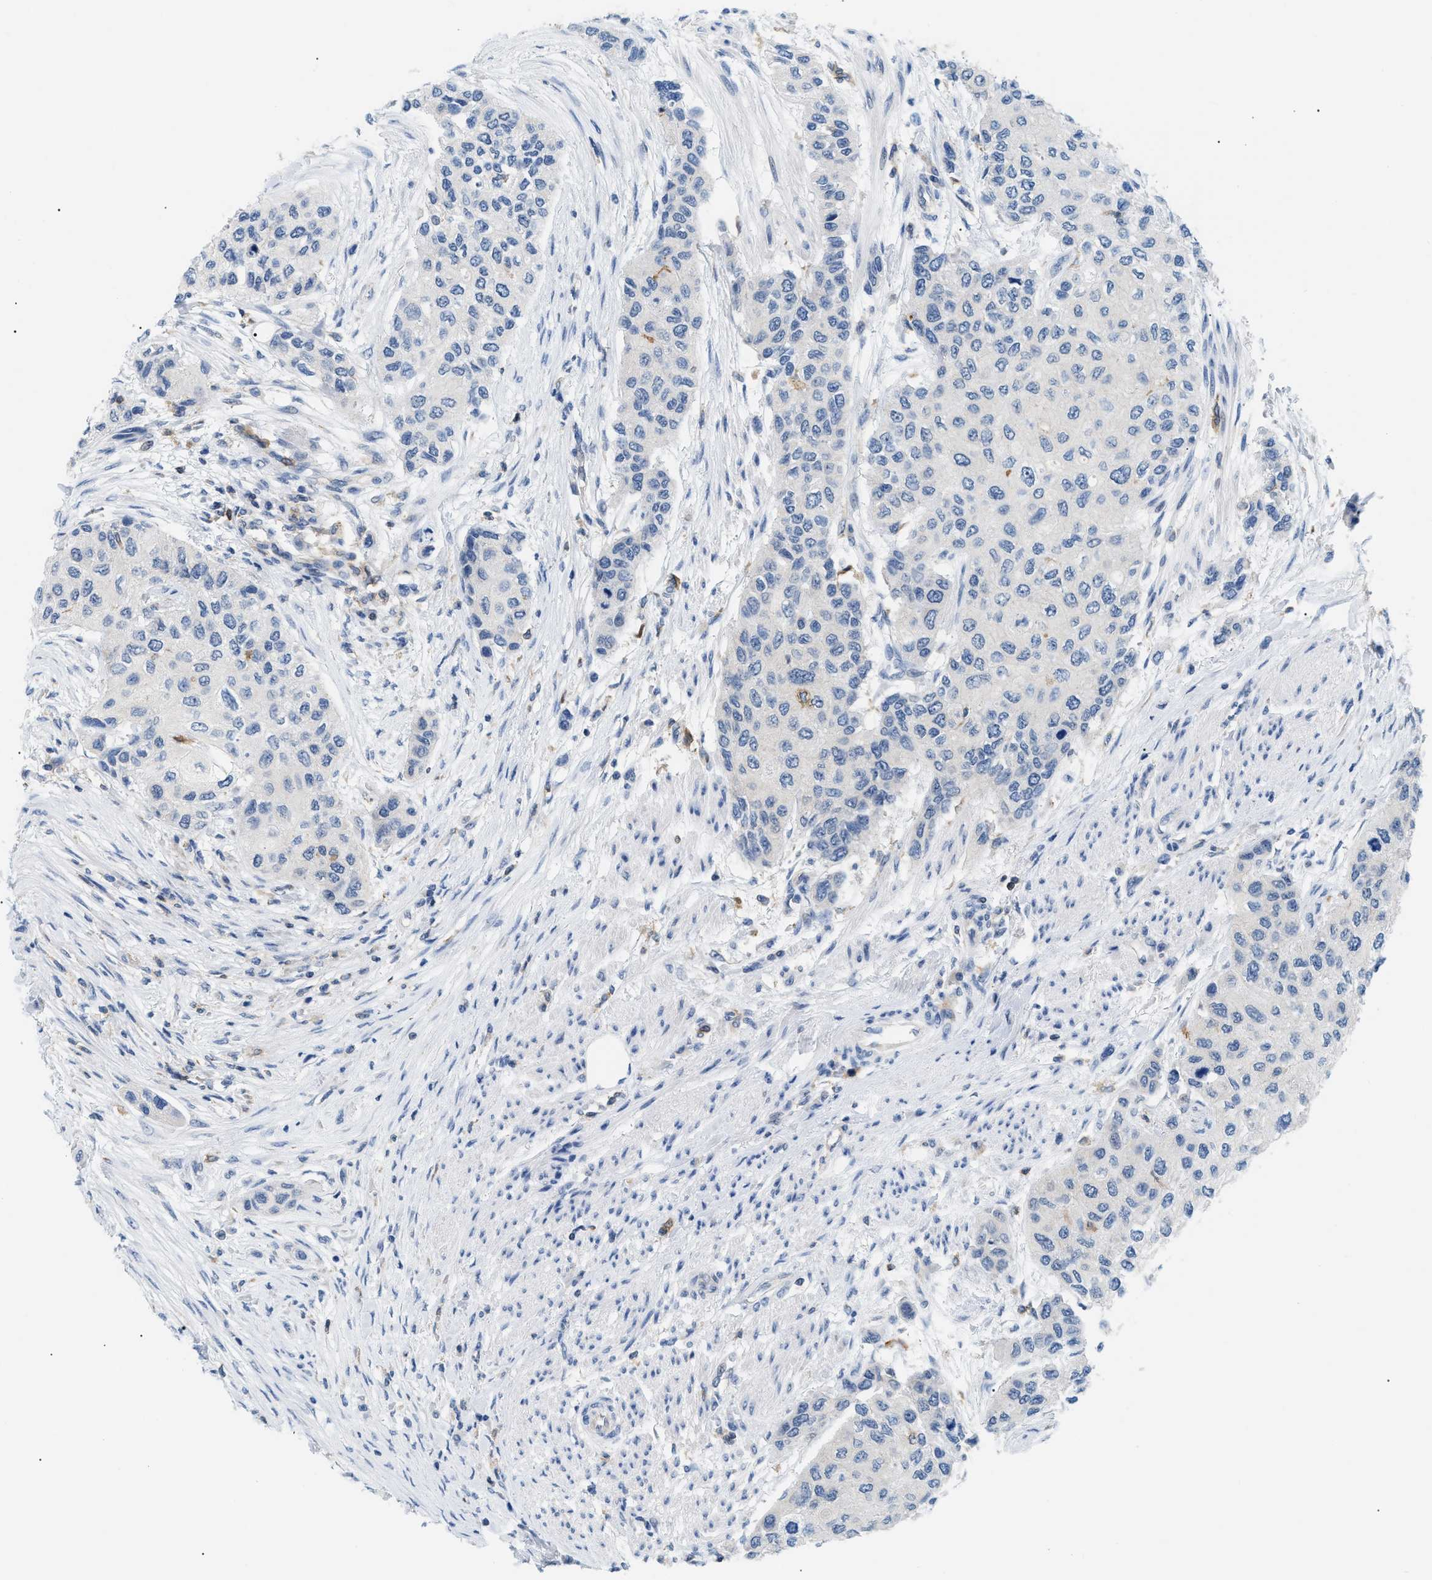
{"staining": {"intensity": "negative", "quantity": "none", "location": "none"}, "tissue": "urothelial cancer", "cell_type": "Tumor cells", "image_type": "cancer", "snomed": [{"axis": "morphology", "description": "Urothelial carcinoma, High grade"}, {"axis": "topography", "description": "Urinary bladder"}], "caption": "A histopathology image of high-grade urothelial carcinoma stained for a protein reveals no brown staining in tumor cells.", "gene": "INPP5D", "patient": {"sex": "female", "age": 56}}